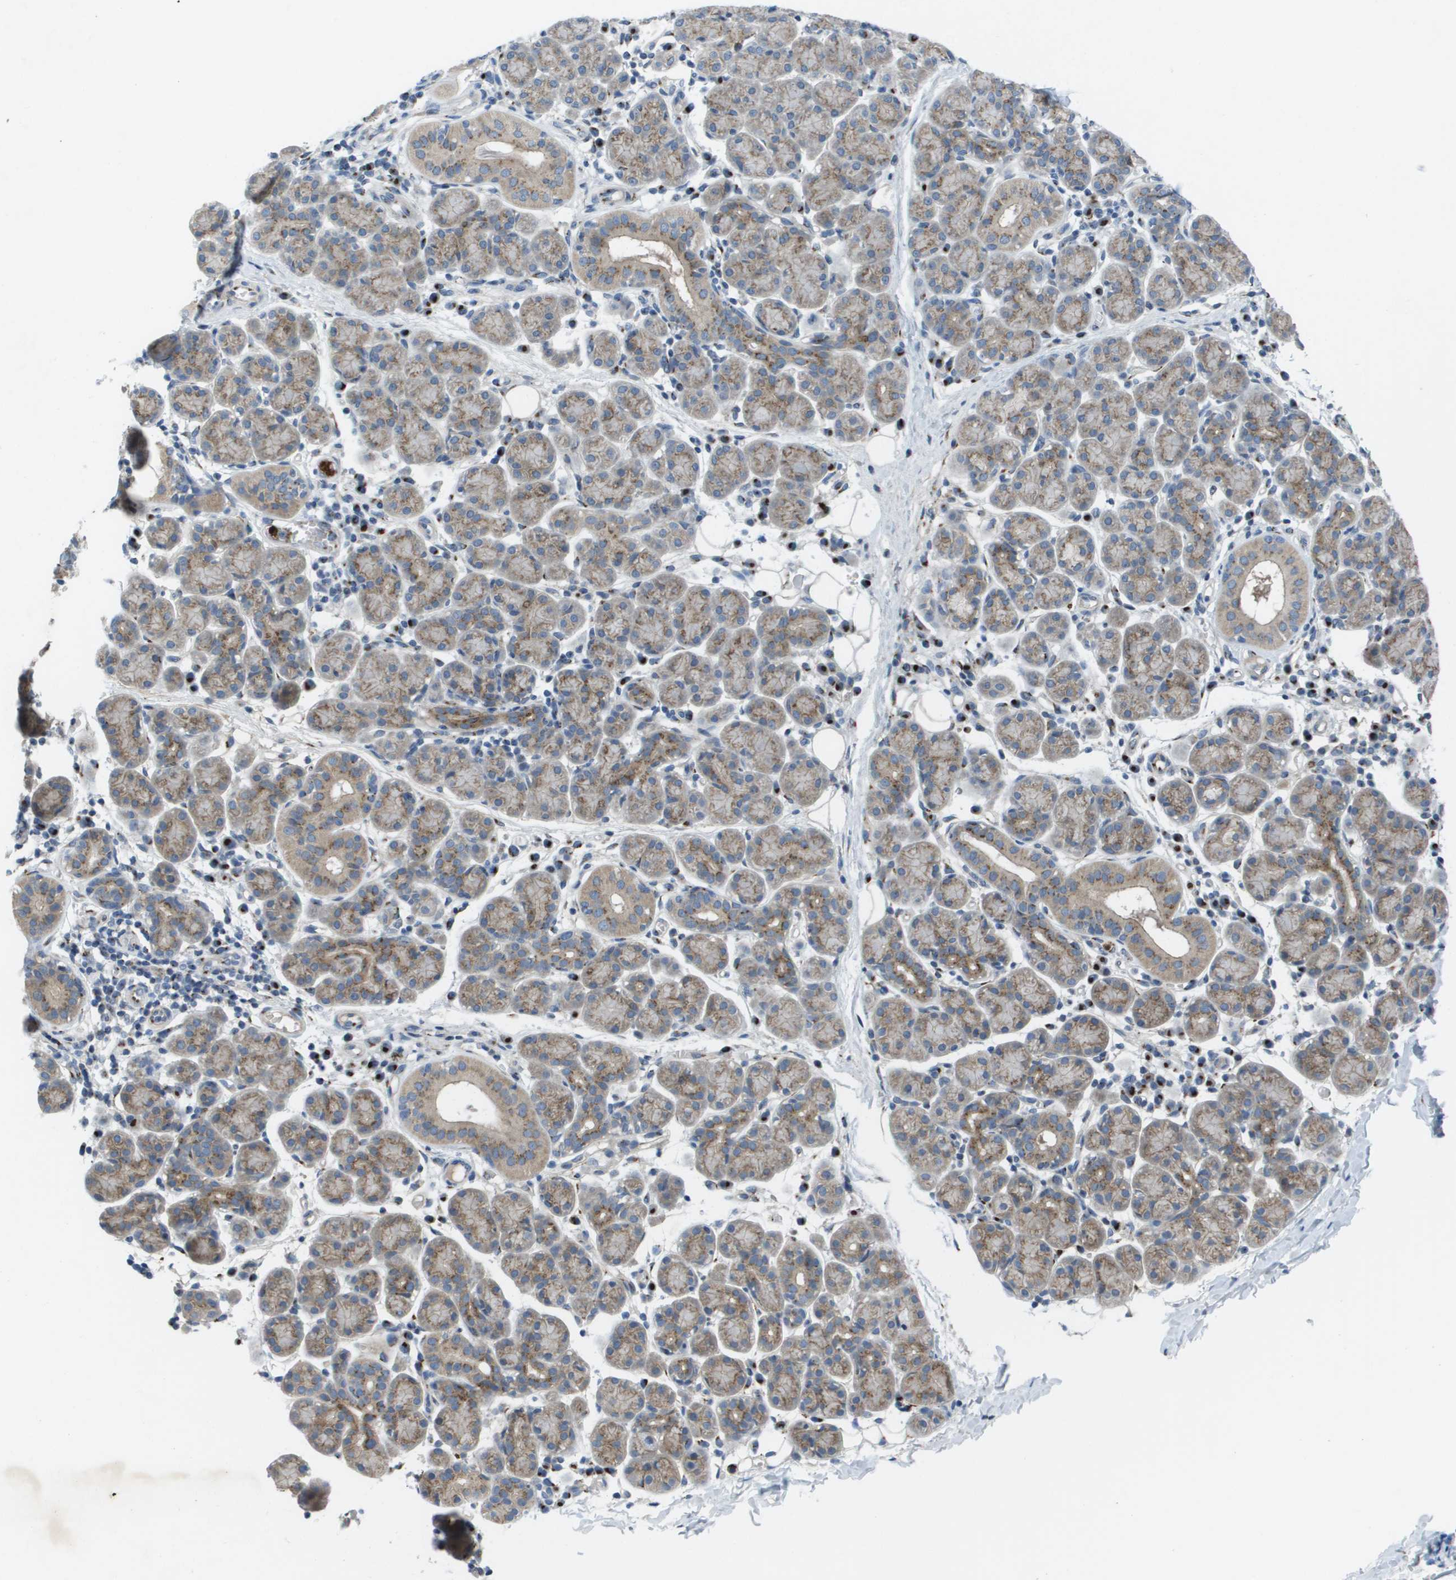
{"staining": {"intensity": "moderate", "quantity": "25%-75%", "location": "cytoplasmic/membranous"}, "tissue": "salivary gland", "cell_type": "Glandular cells", "image_type": "normal", "snomed": [{"axis": "morphology", "description": "Normal tissue, NOS"}, {"axis": "morphology", "description": "Inflammation, NOS"}, {"axis": "topography", "description": "Lymph node"}, {"axis": "topography", "description": "Salivary gland"}], "caption": "This is an image of IHC staining of unremarkable salivary gland, which shows moderate staining in the cytoplasmic/membranous of glandular cells.", "gene": "QSOX2", "patient": {"sex": "male", "age": 3}}